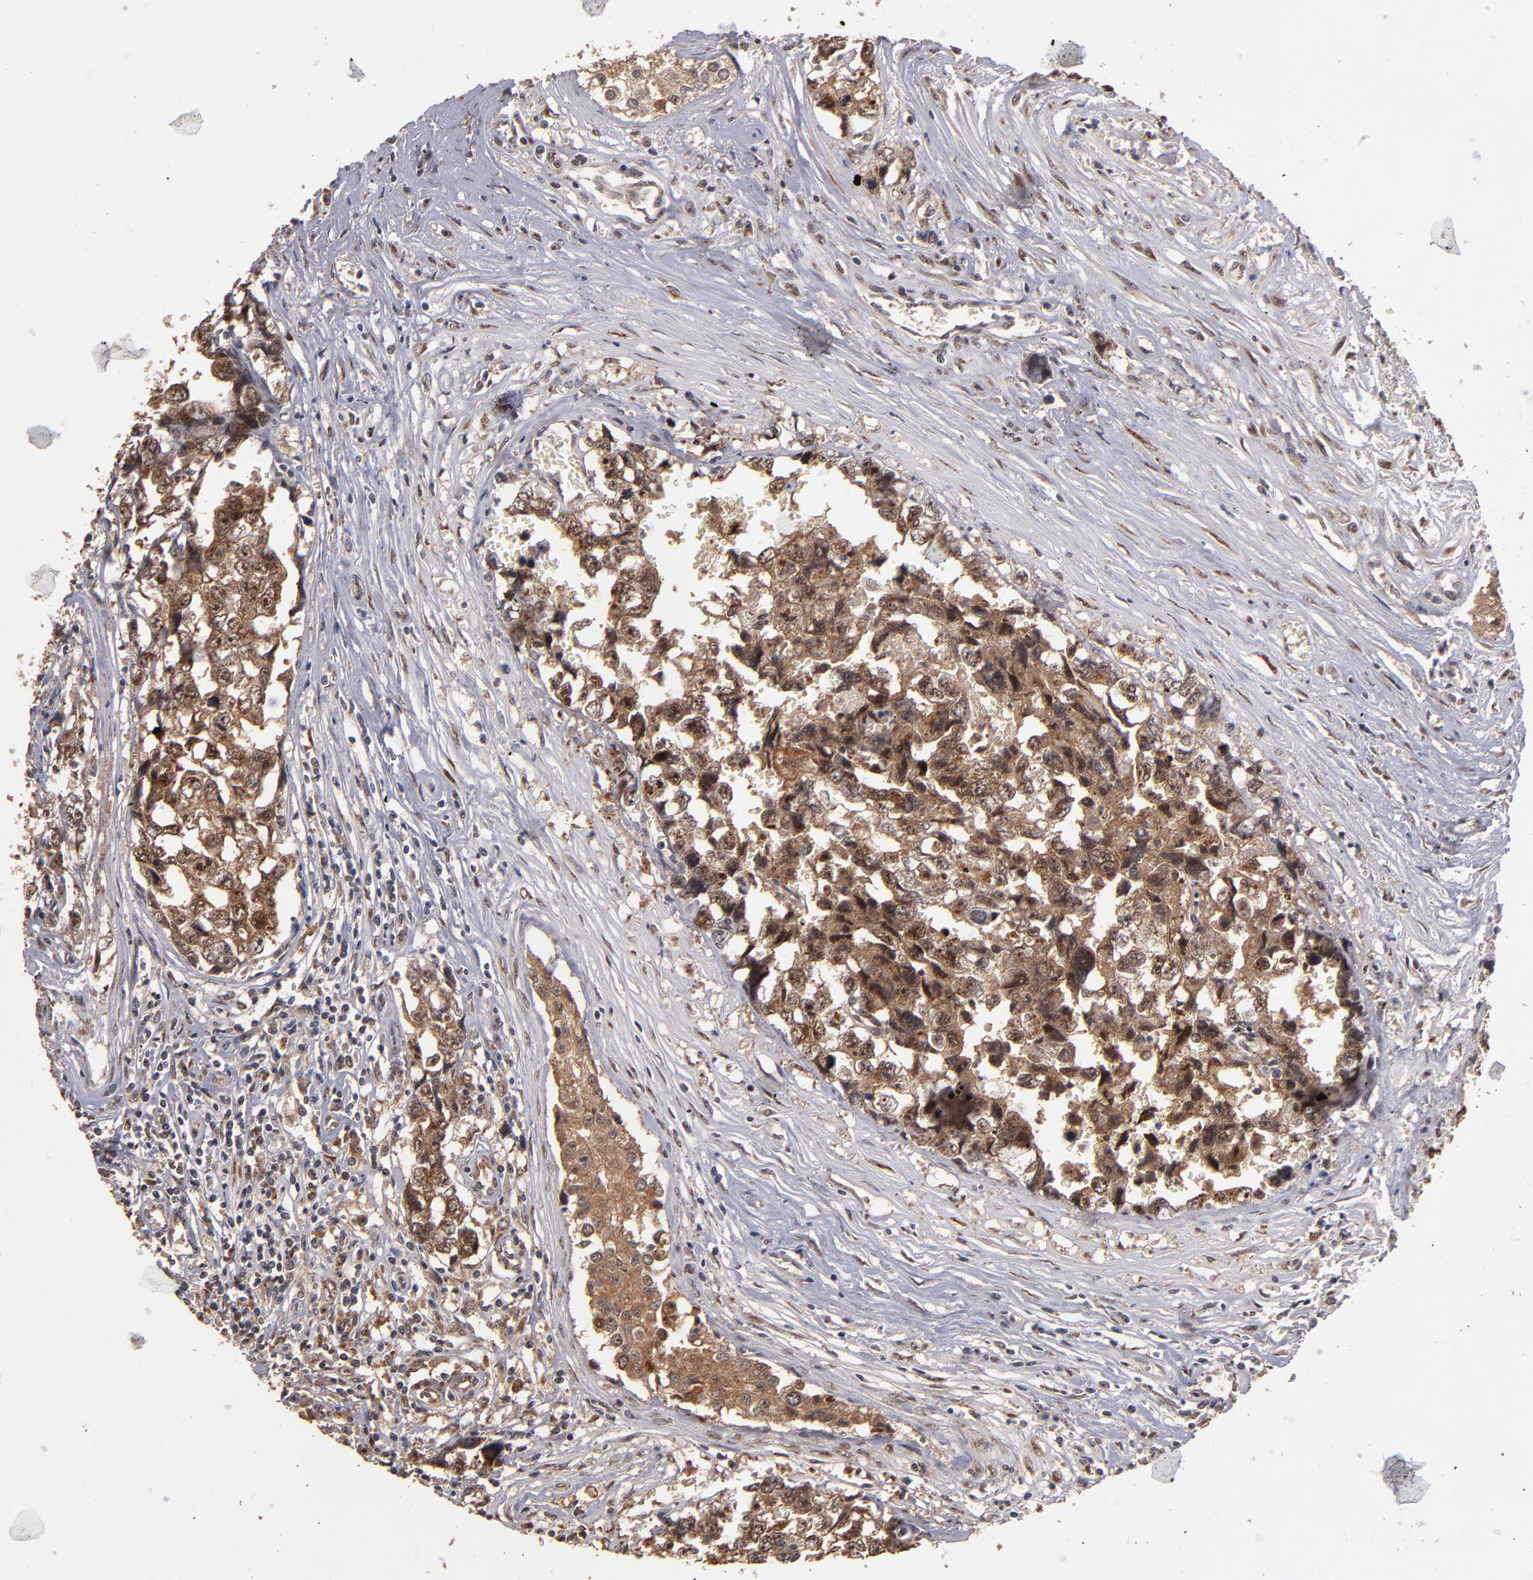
{"staining": {"intensity": "moderate", "quantity": ">75%", "location": "cytoplasmic/membranous,nuclear"}, "tissue": "testis cancer", "cell_type": "Tumor cells", "image_type": "cancer", "snomed": [{"axis": "morphology", "description": "Carcinoma, Embryonal, NOS"}, {"axis": "topography", "description": "Testis"}], "caption": "Brown immunohistochemical staining in human testis cancer (embryonal carcinoma) reveals moderate cytoplasmic/membranous and nuclear positivity in about >75% of tumor cells. The staining is performed using DAB (3,3'-diaminobenzidine) brown chromogen to label protein expression. The nuclei are counter-stained blue using hematoxylin.", "gene": "EAPP", "patient": {"sex": "male", "age": 31}}